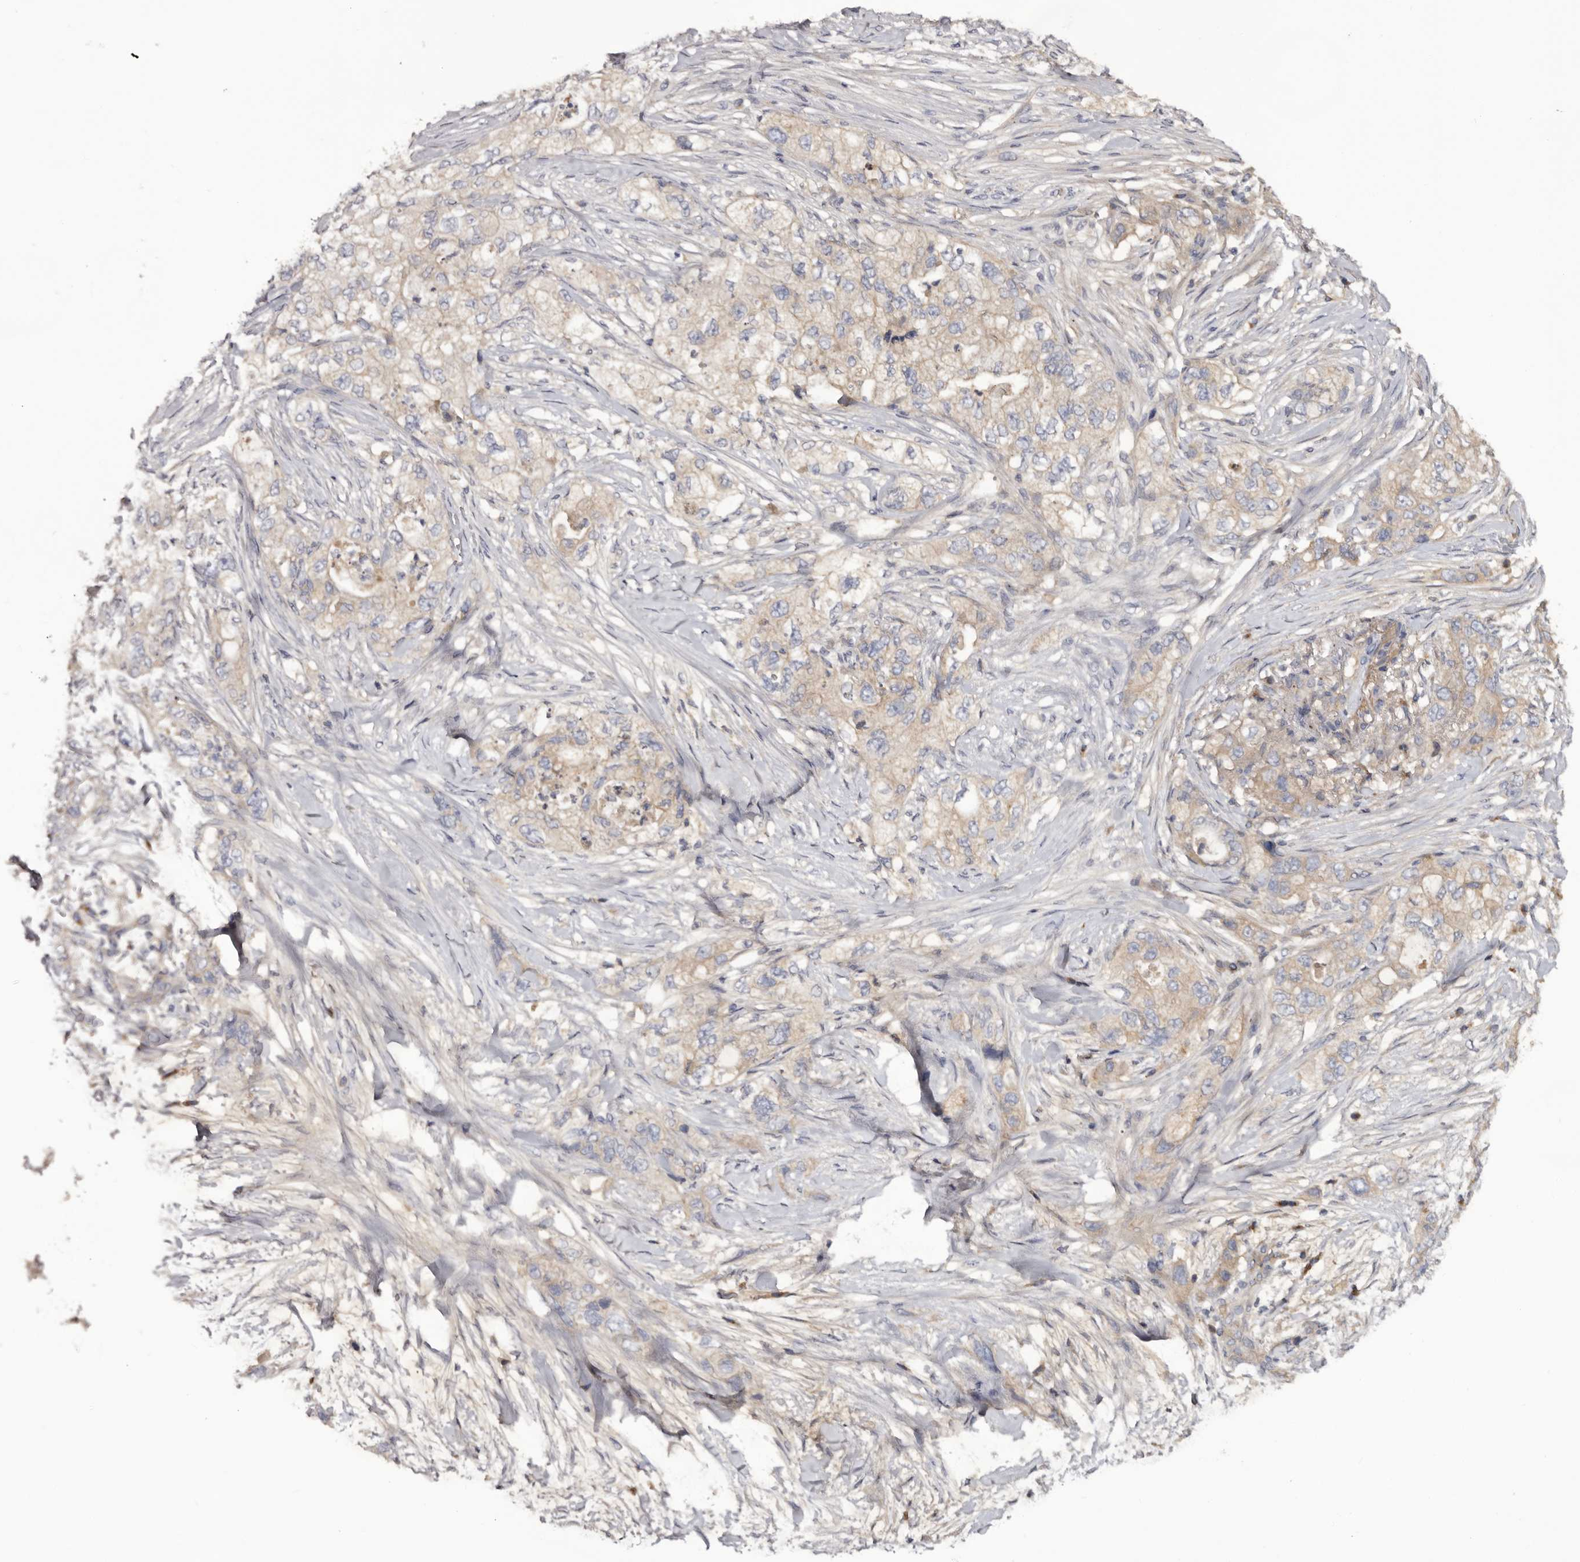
{"staining": {"intensity": "weak", "quantity": "<25%", "location": "cytoplasmic/membranous"}, "tissue": "pancreatic cancer", "cell_type": "Tumor cells", "image_type": "cancer", "snomed": [{"axis": "morphology", "description": "Adenocarcinoma, NOS"}, {"axis": "topography", "description": "Pancreas"}], "caption": "The immunohistochemistry photomicrograph has no significant positivity in tumor cells of adenocarcinoma (pancreatic) tissue.", "gene": "INKA2", "patient": {"sex": "female", "age": 73}}